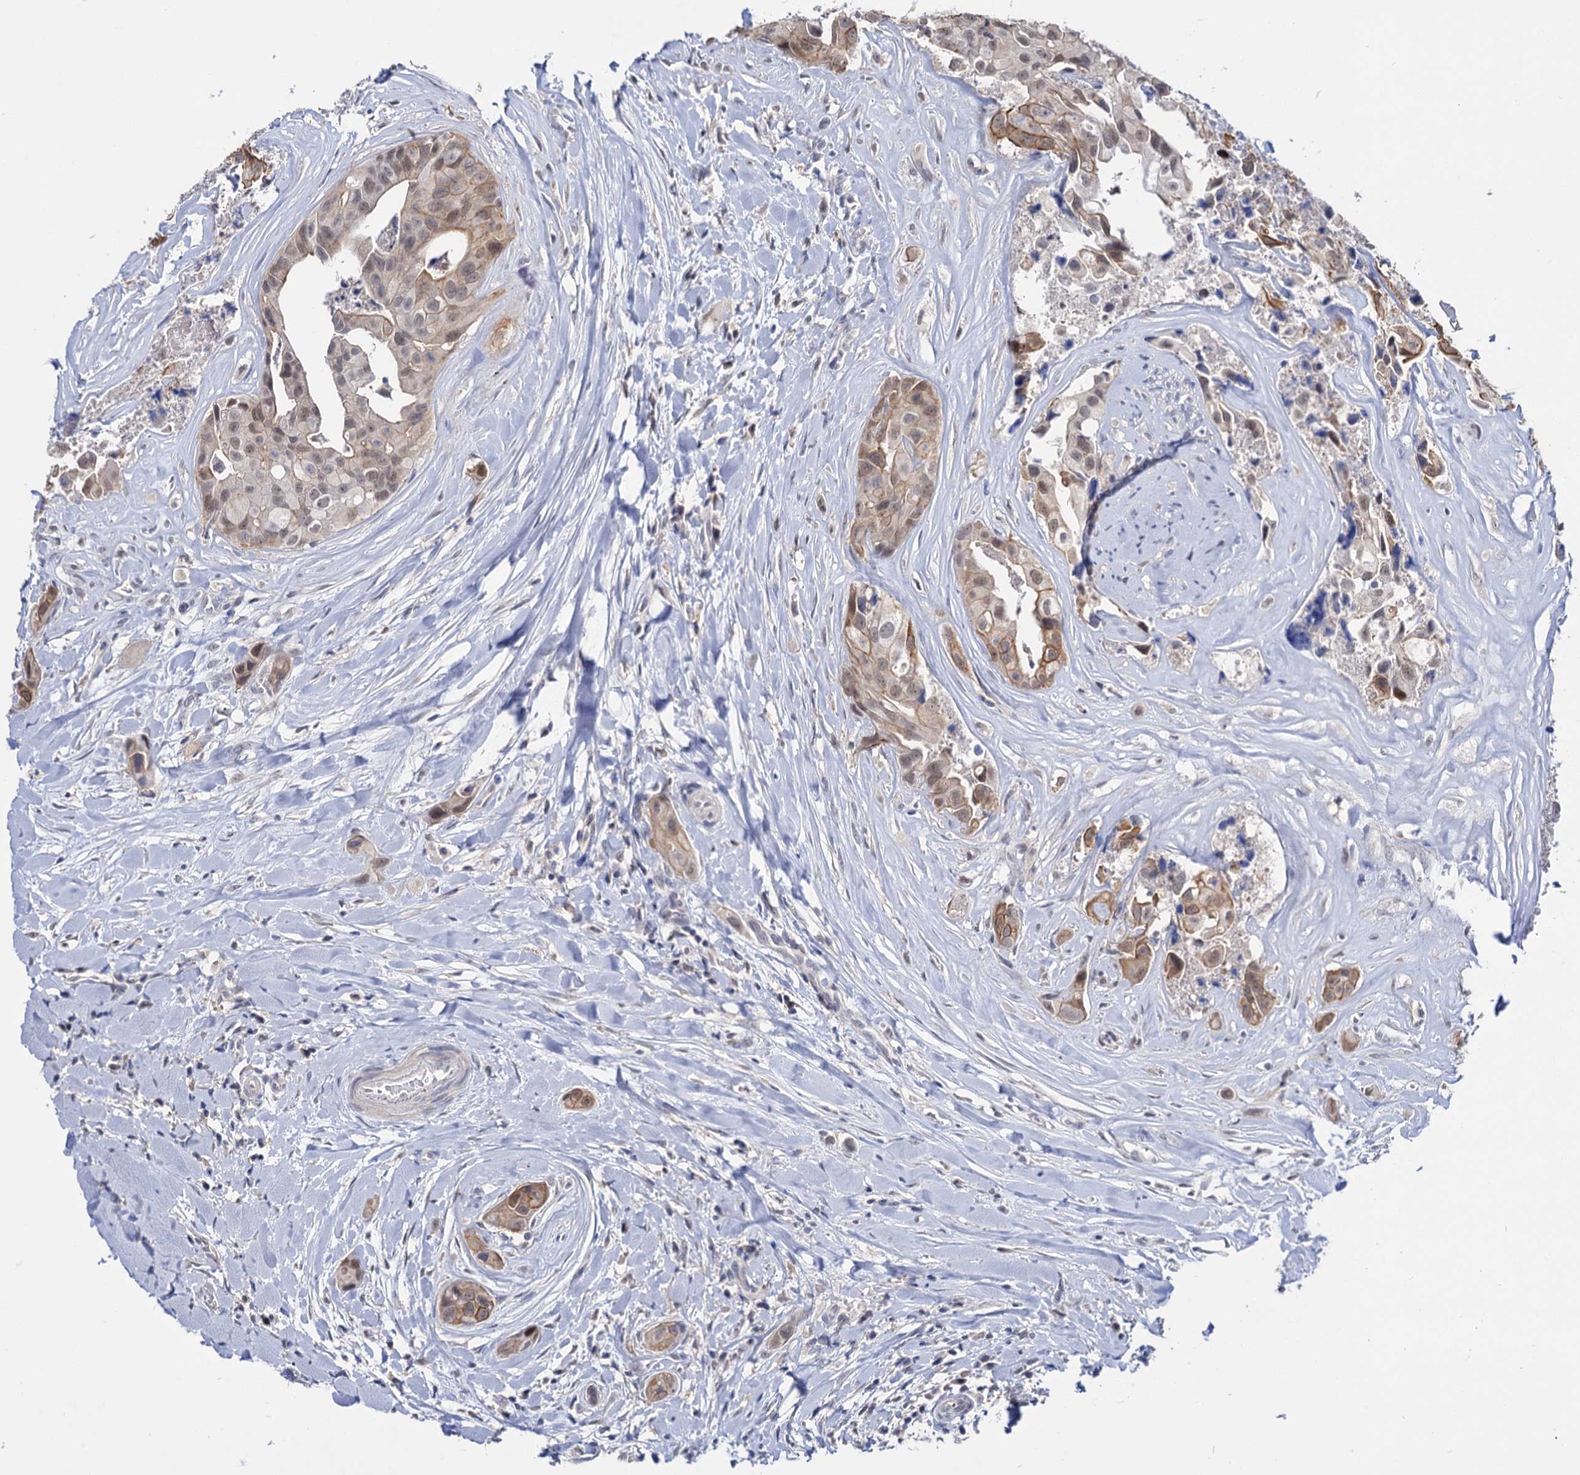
{"staining": {"intensity": "weak", "quantity": ">75%", "location": "cytoplasmic/membranous,nuclear"}, "tissue": "head and neck cancer", "cell_type": "Tumor cells", "image_type": "cancer", "snomed": [{"axis": "morphology", "description": "Adenocarcinoma, NOS"}, {"axis": "morphology", "description": "Adenocarcinoma, metastatic, NOS"}, {"axis": "topography", "description": "Head-Neck"}], "caption": "Approximately >75% of tumor cells in human head and neck cancer show weak cytoplasmic/membranous and nuclear protein staining as visualized by brown immunohistochemical staining.", "gene": "NEK10", "patient": {"sex": "male", "age": 75}}